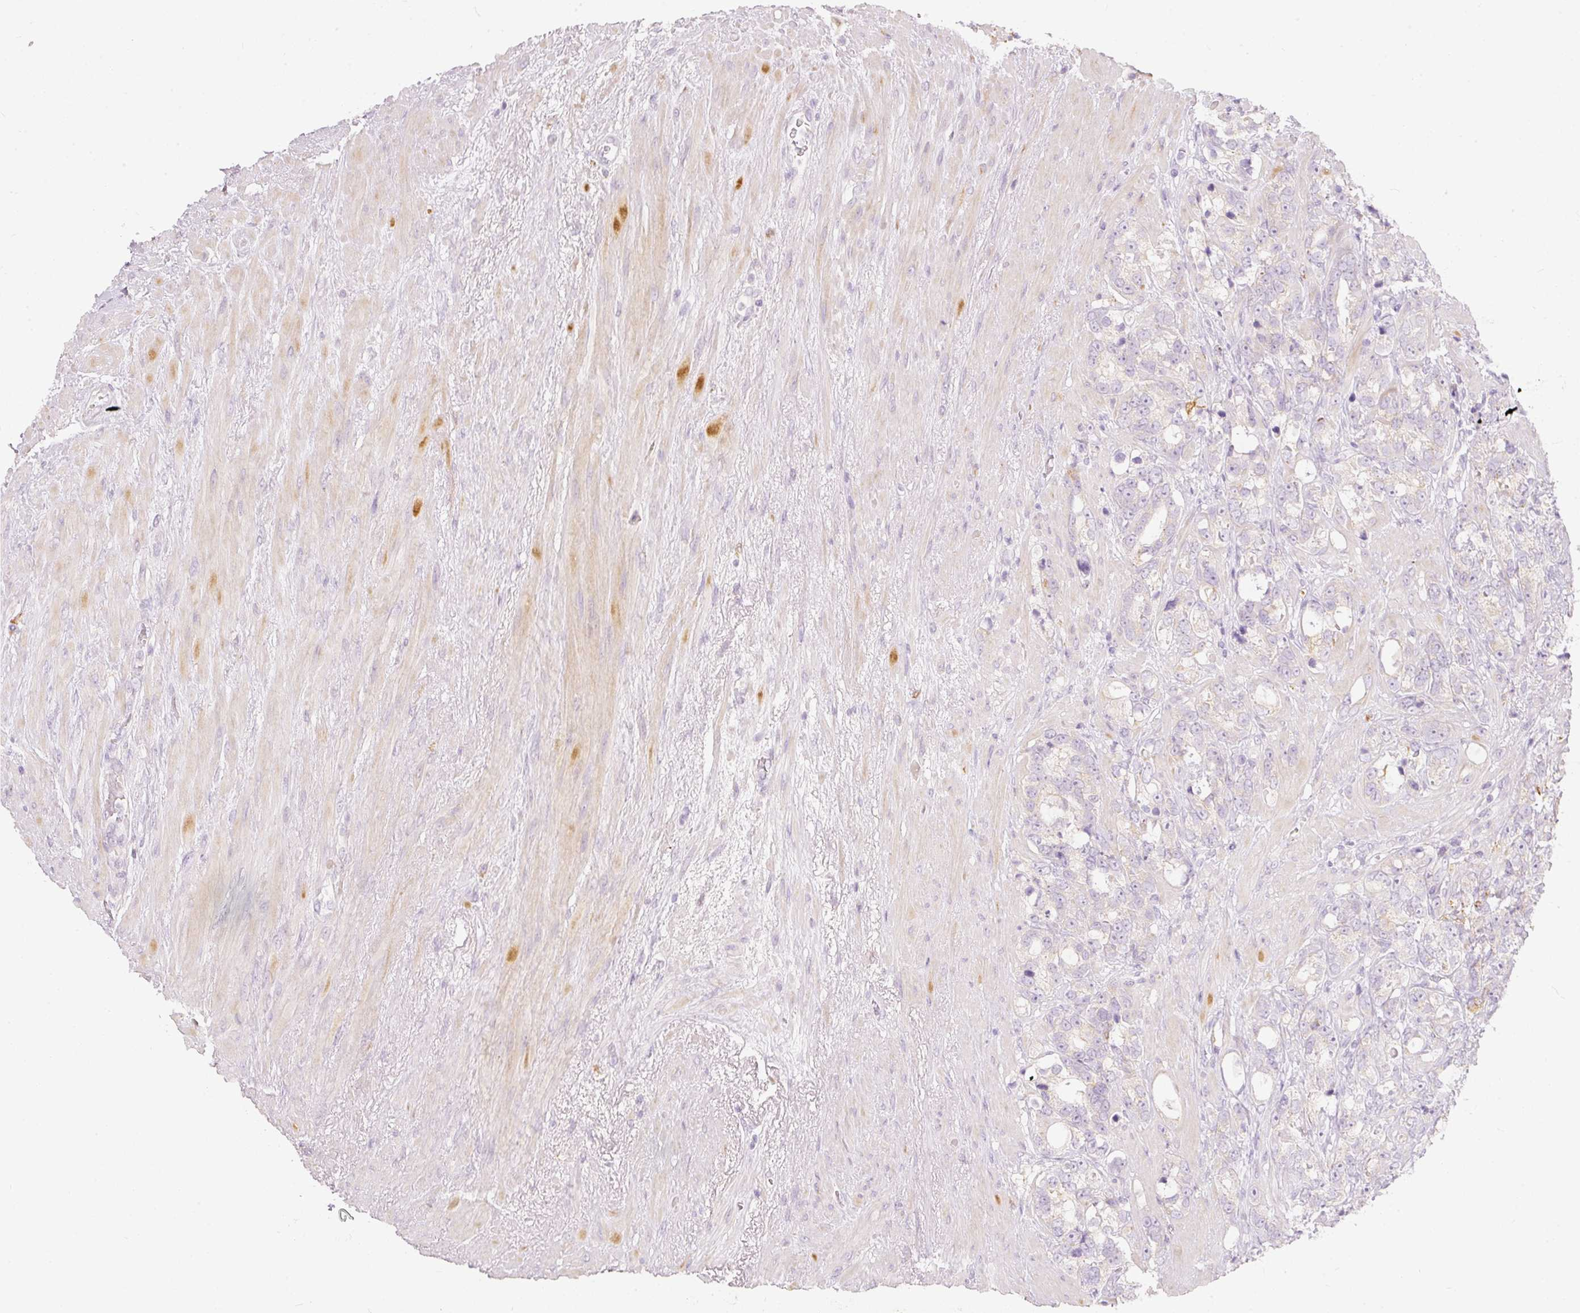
{"staining": {"intensity": "negative", "quantity": "none", "location": "none"}, "tissue": "prostate cancer", "cell_type": "Tumor cells", "image_type": "cancer", "snomed": [{"axis": "morphology", "description": "Adenocarcinoma, High grade"}, {"axis": "topography", "description": "Prostate"}], "caption": "High power microscopy micrograph of an IHC micrograph of prostate adenocarcinoma (high-grade), revealing no significant staining in tumor cells.", "gene": "MTHFD2", "patient": {"sex": "male", "age": 74}}